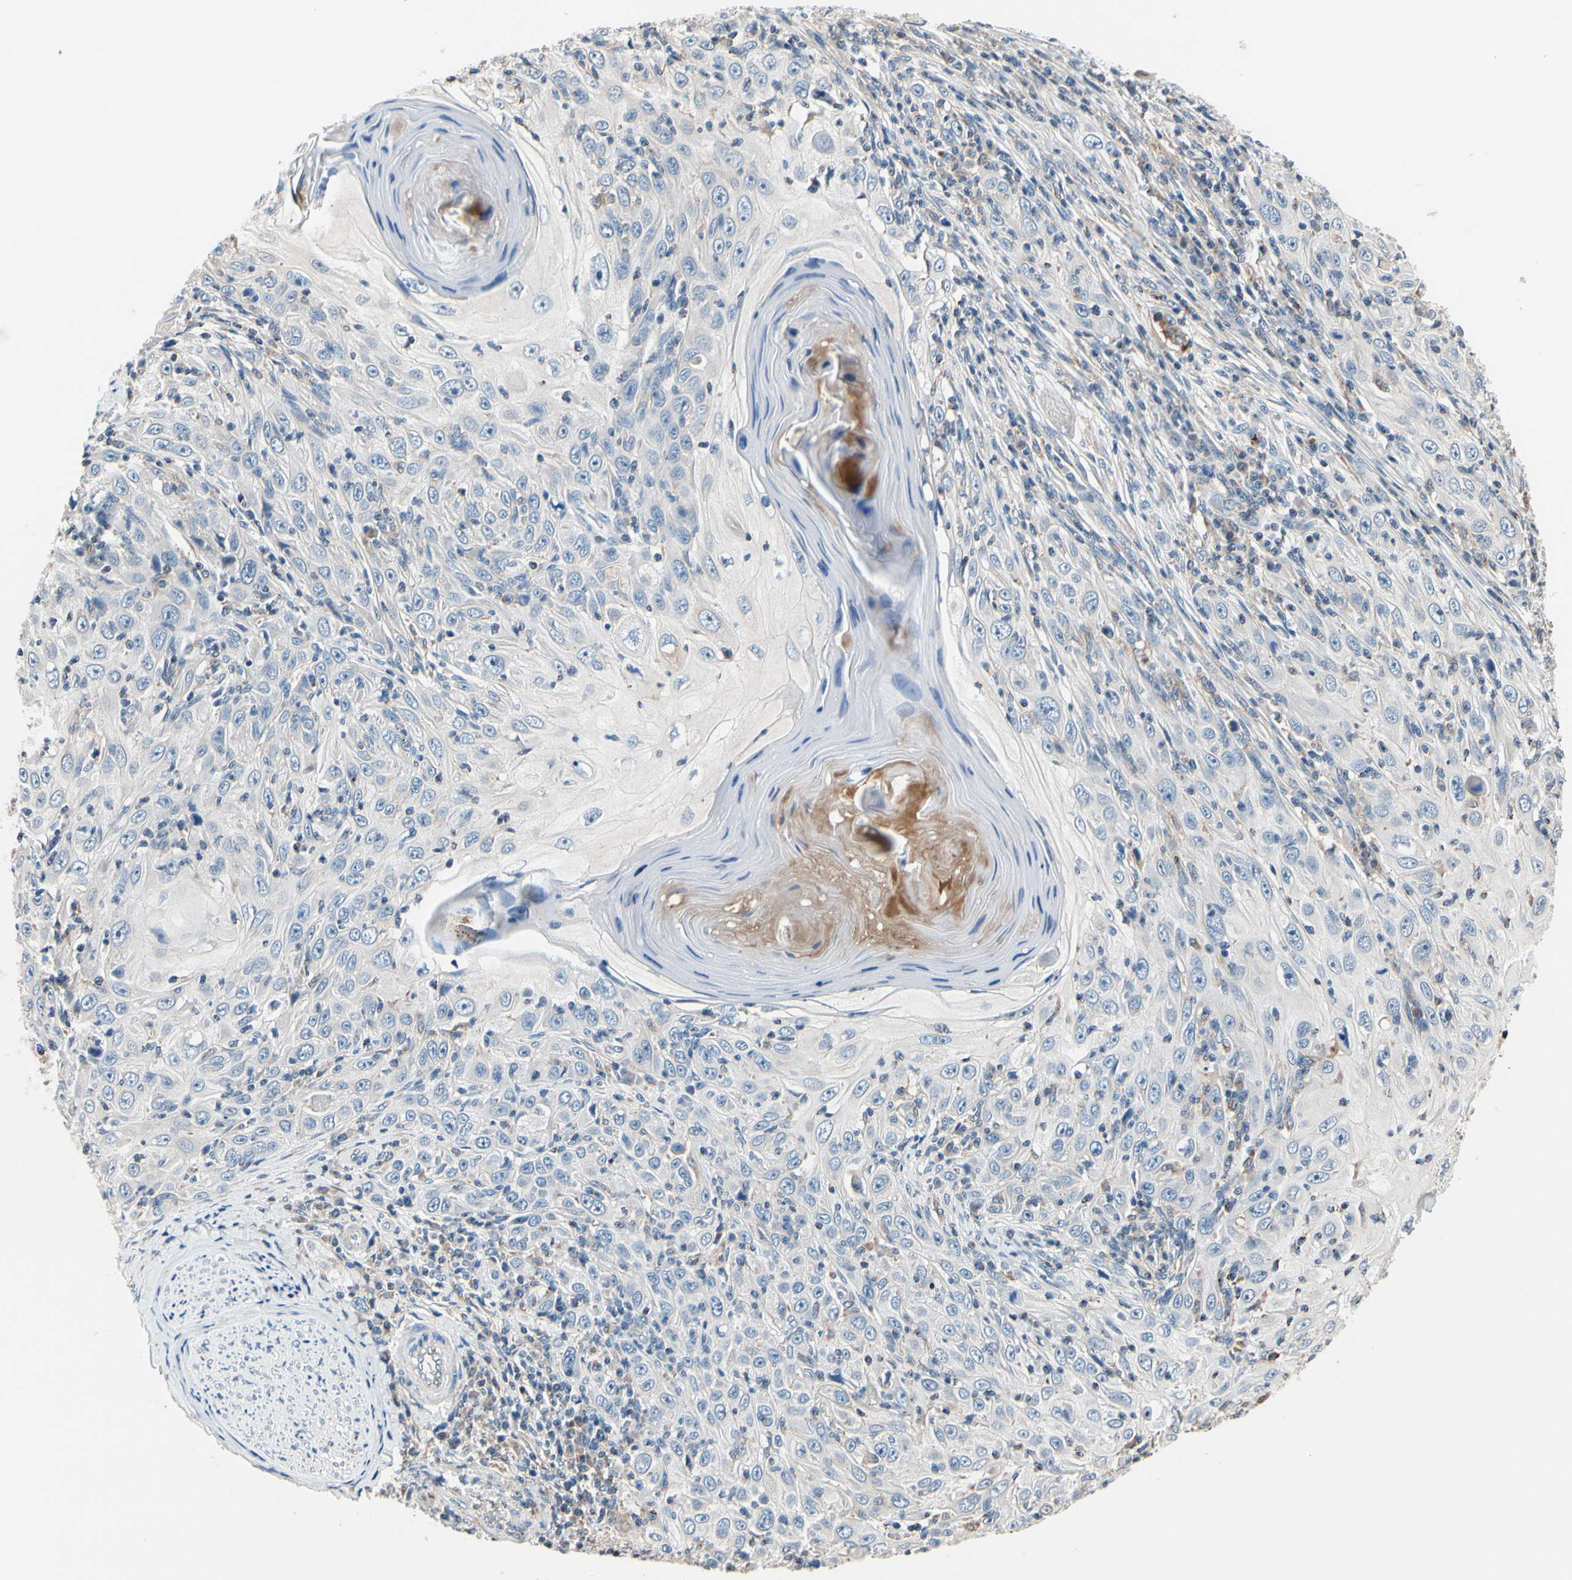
{"staining": {"intensity": "negative", "quantity": "none", "location": "none"}, "tissue": "skin cancer", "cell_type": "Tumor cells", "image_type": "cancer", "snomed": [{"axis": "morphology", "description": "Squamous cell carcinoma, NOS"}, {"axis": "topography", "description": "Skin"}], "caption": "IHC photomicrograph of human skin cancer (squamous cell carcinoma) stained for a protein (brown), which demonstrates no staining in tumor cells.", "gene": "TMEM176A", "patient": {"sex": "female", "age": 88}}